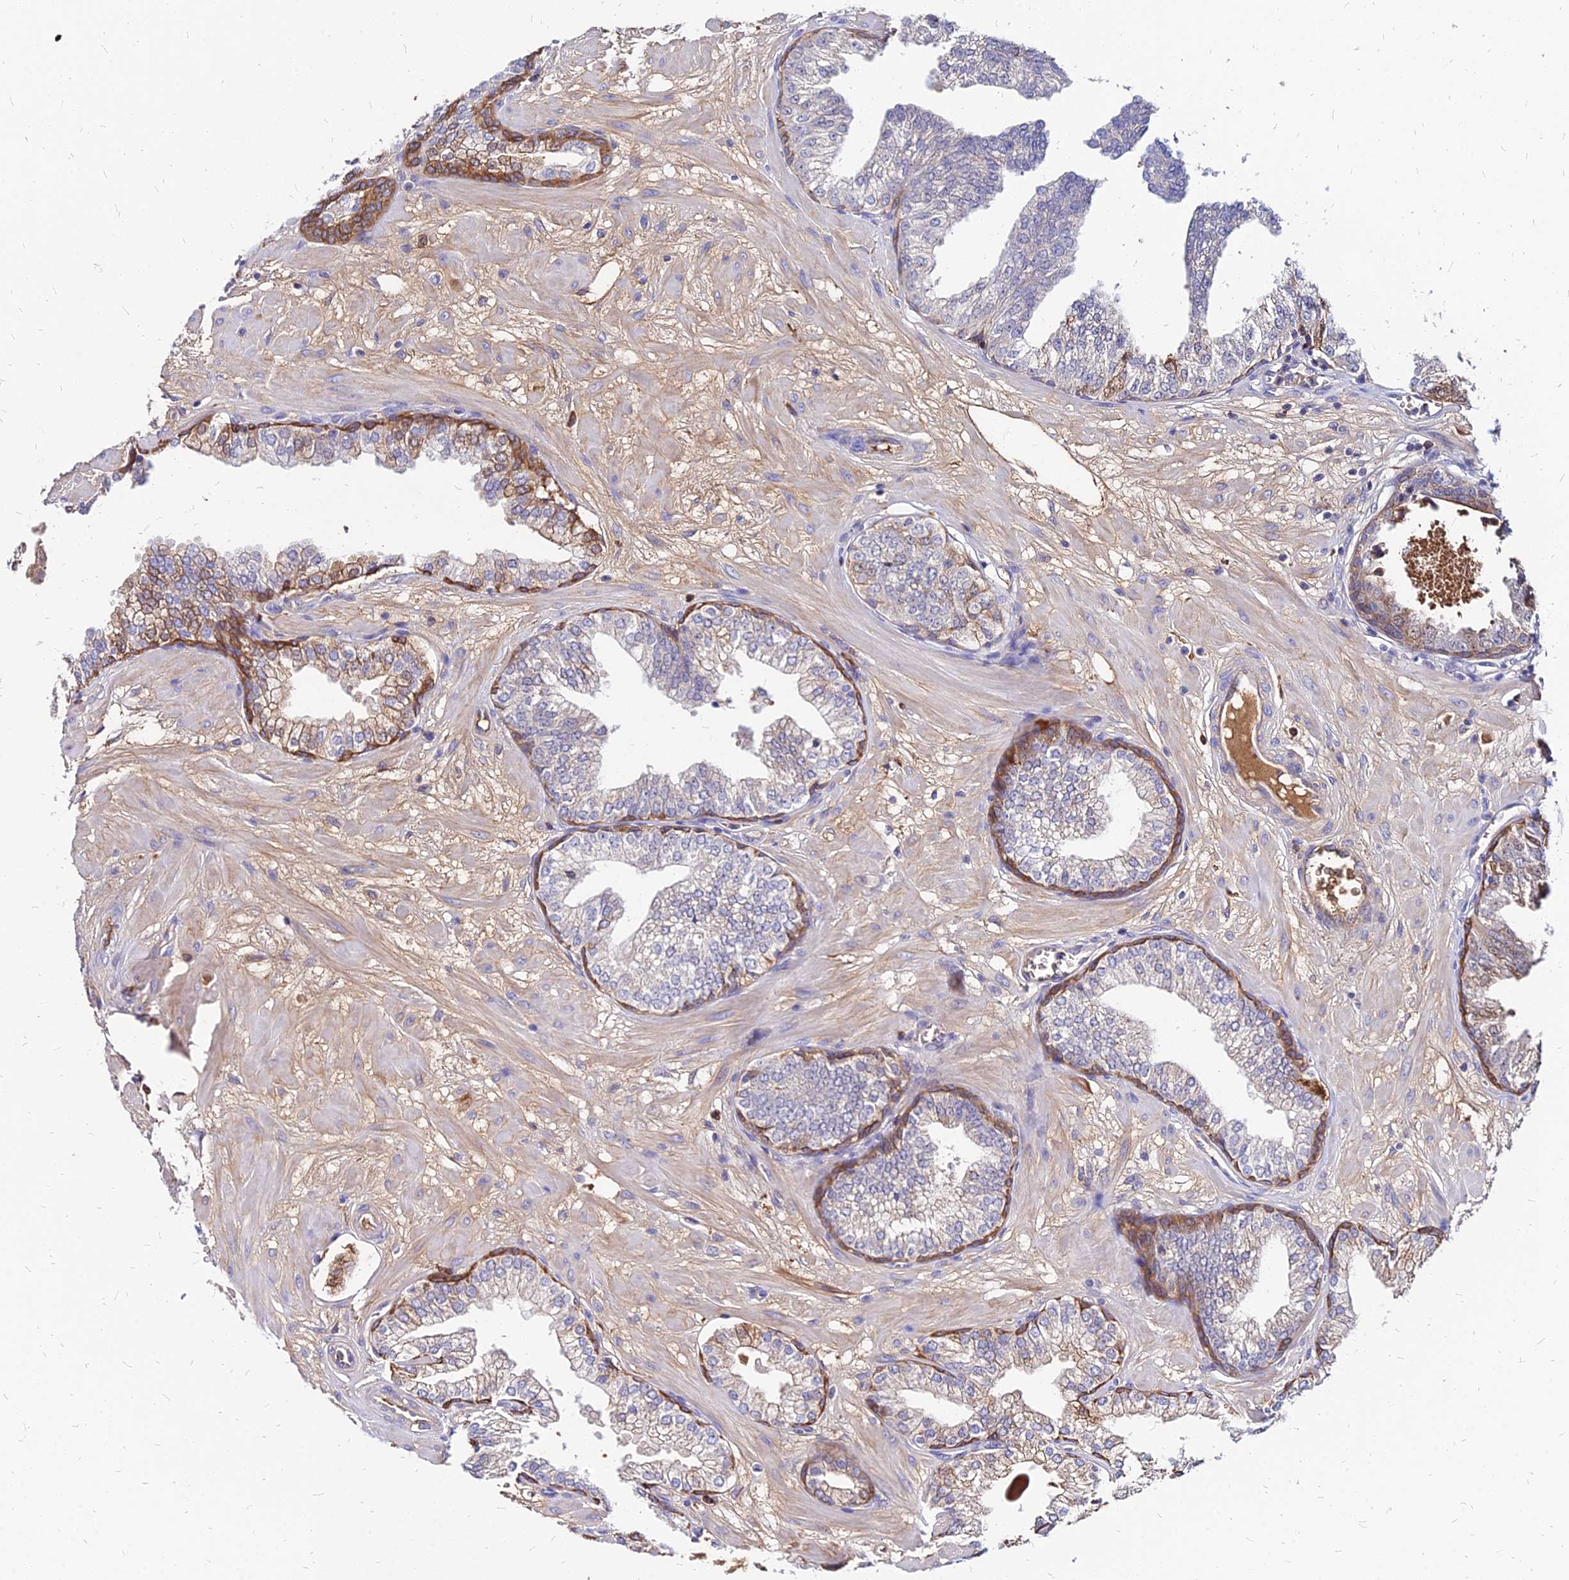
{"staining": {"intensity": "moderate", "quantity": "<25%", "location": "cytoplasmic/membranous"}, "tissue": "prostate", "cell_type": "Glandular cells", "image_type": "normal", "snomed": [{"axis": "morphology", "description": "Normal tissue, NOS"}, {"axis": "morphology", "description": "Urothelial carcinoma, Low grade"}, {"axis": "topography", "description": "Urinary bladder"}, {"axis": "topography", "description": "Prostate"}], "caption": "Prostate stained with DAB immunohistochemistry displays low levels of moderate cytoplasmic/membranous staining in approximately <25% of glandular cells.", "gene": "ACSM6", "patient": {"sex": "male", "age": 60}}